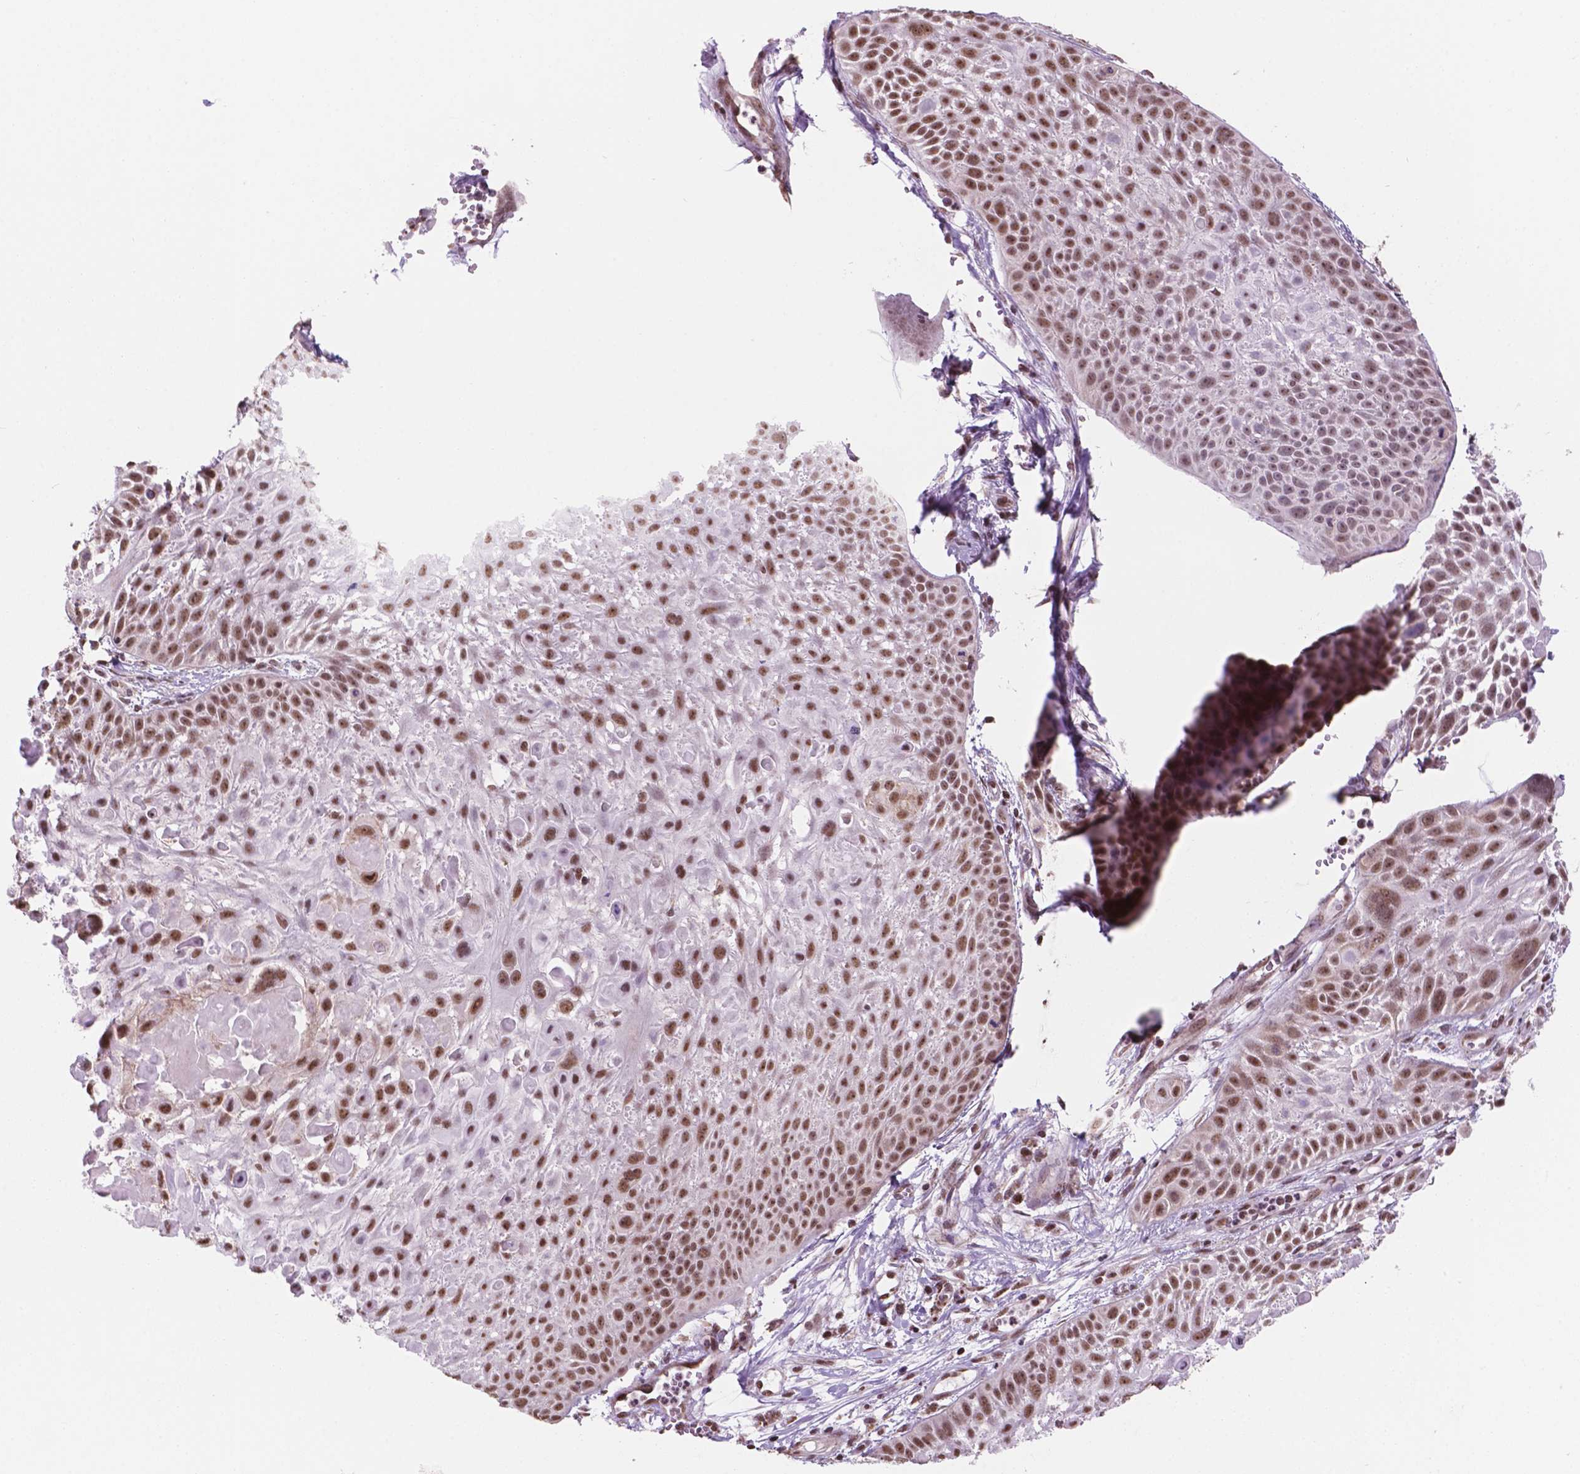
{"staining": {"intensity": "strong", "quantity": ">75%", "location": "nuclear"}, "tissue": "skin cancer", "cell_type": "Tumor cells", "image_type": "cancer", "snomed": [{"axis": "morphology", "description": "Squamous cell carcinoma, NOS"}, {"axis": "topography", "description": "Skin"}, {"axis": "topography", "description": "Anal"}], "caption": "Immunohistochemistry image of skin cancer stained for a protein (brown), which demonstrates high levels of strong nuclear staining in approximately >75% of tumor cells.", "gene": "NDUFA10", "patient": {"sex": "female", "age": 75}}